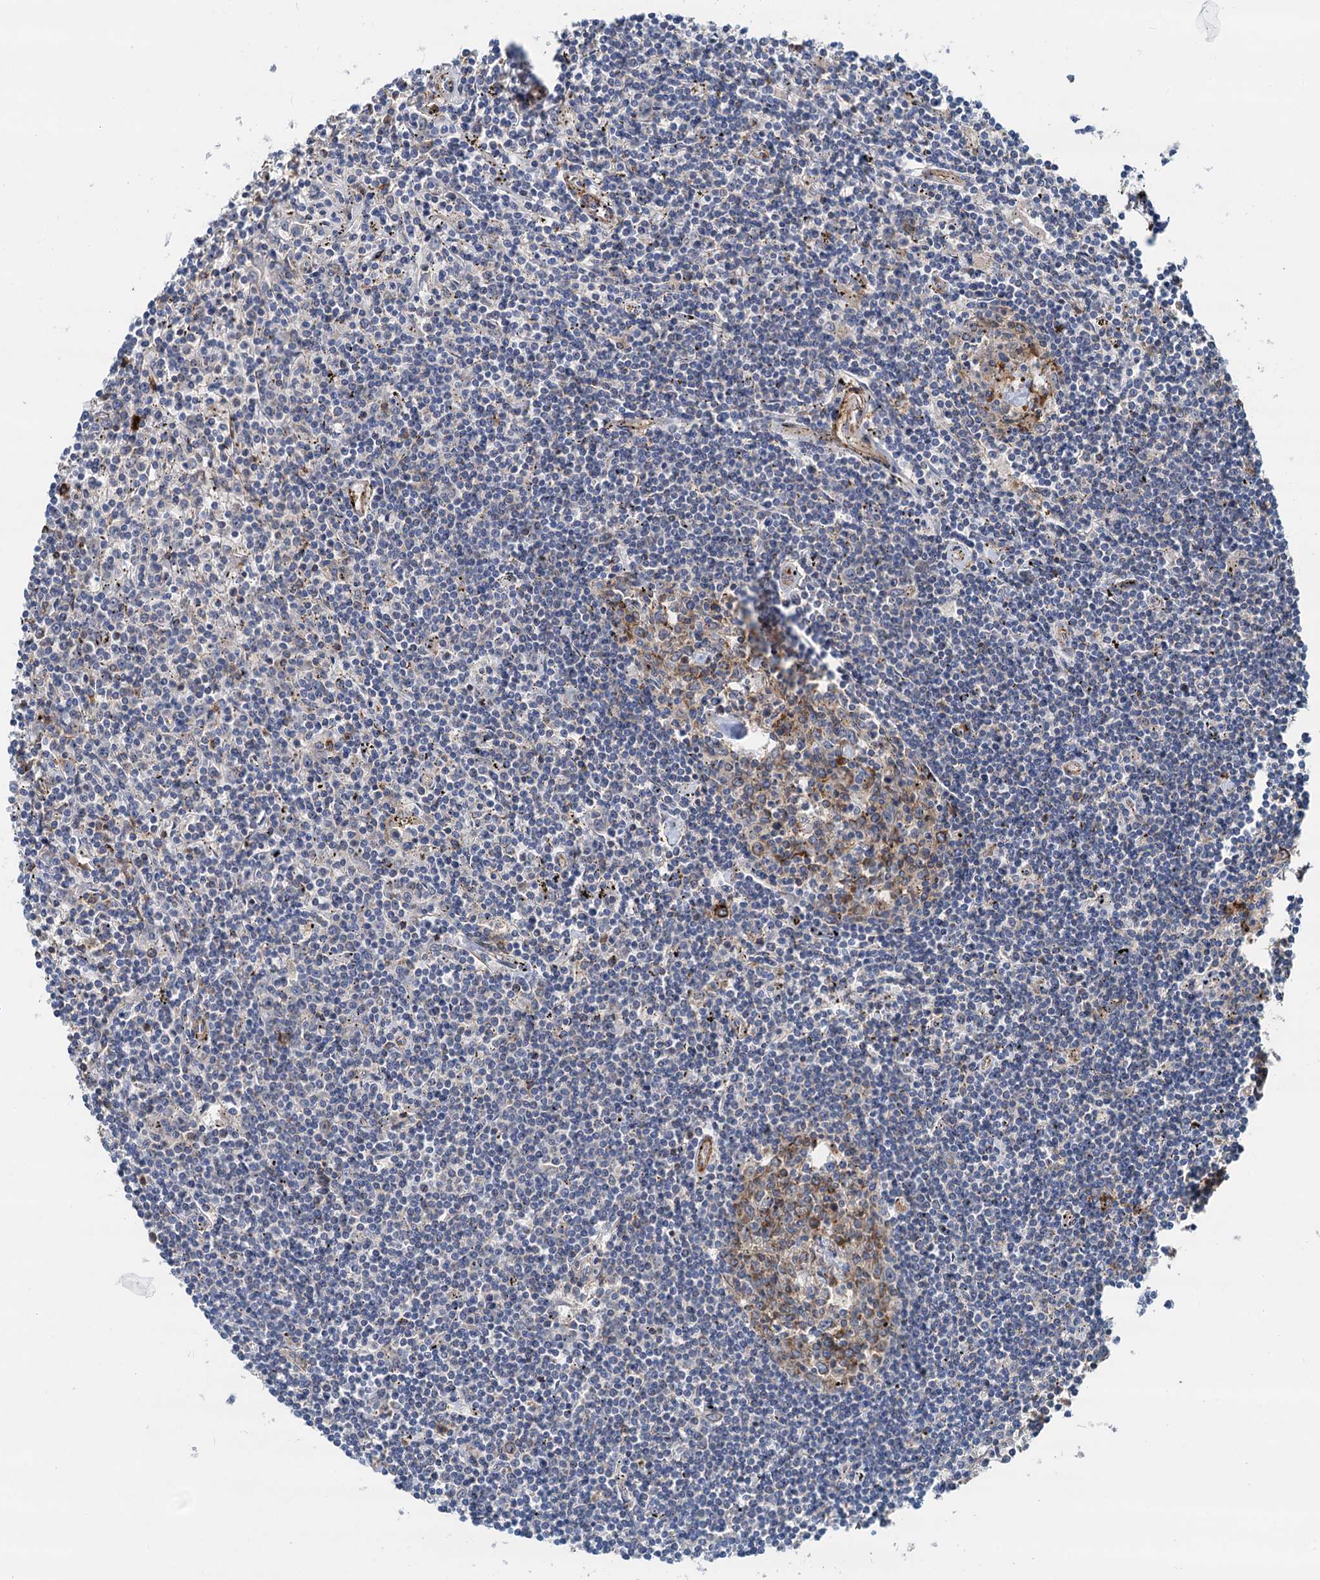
{"staining": {"intensity": "negative", "quantity": "none", "location": "none"}, "tissue": "lymphoma", "cell_type": "Tumor cells", "image_type": "cancer", "snomed": [{"axis": "morphology", "description": "Malignant lymphoma, non-Hodgkin's type, Low grade"}, {"axis": "topography", "description": "Spleen"}], "caption": "Immunohistochemistry (IHC) photomicrograph of neoplastic tissue: human low-grade malignant lymphoma, non-Hodgkin's type stained with DAB (3,3'-diaminobenzidine) reveals no significant protein staining in tumor cells.", "gene": "LNX2", "patient": {"sex": "male", "age": 76}}